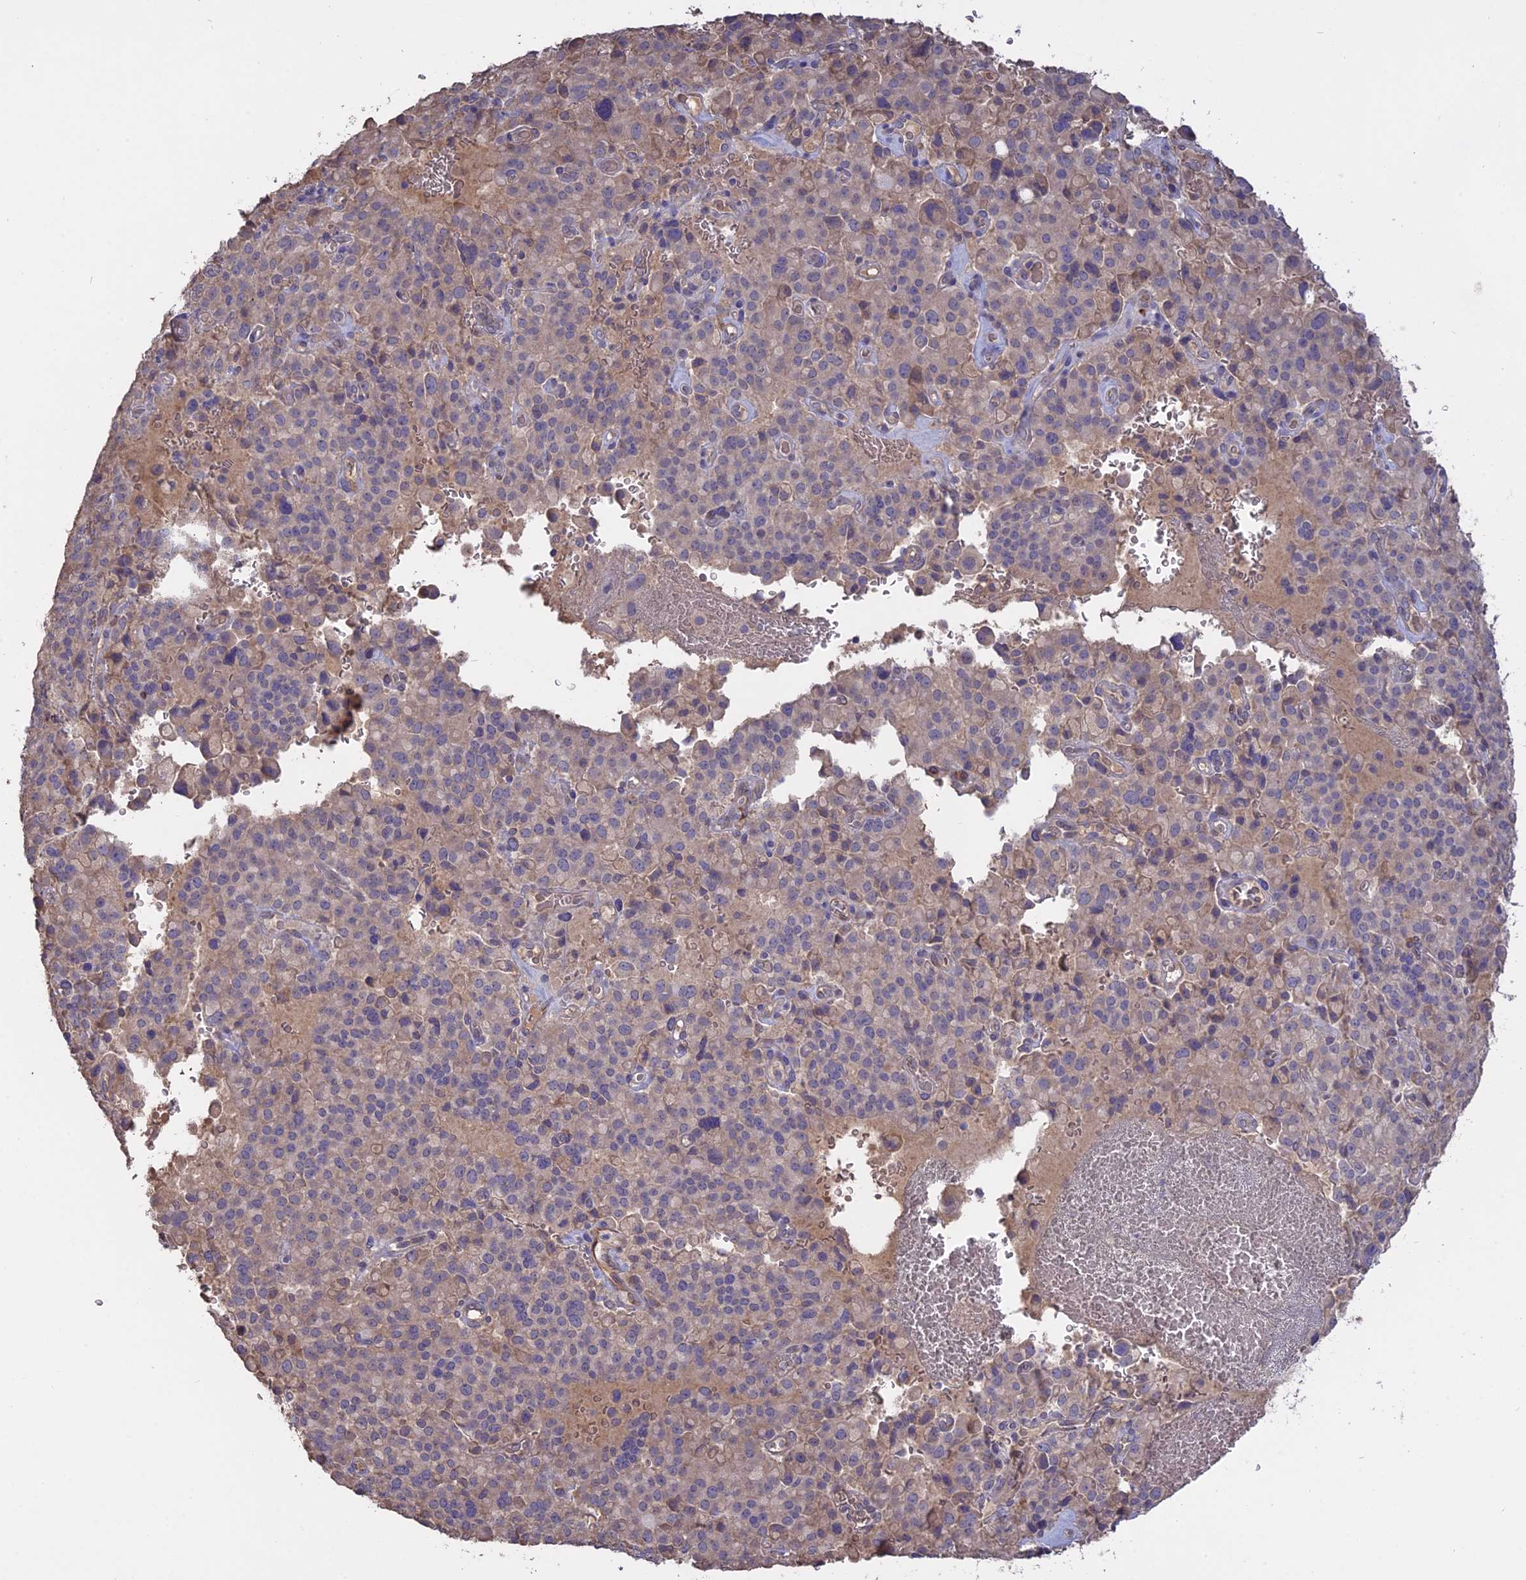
{"staining": {"intensity": "negative", "quantity": "none", "location": "none"}, "tissue": "pancreatic cancer", "cell_type": "Tumor cells", "image_type": "cancer", "snomed": [{"axis": "morphology", "description": "Adenocarcinoma, NOS"}, {"axis": "topography", "description": "Pancreas"}], "caption": "The immunohistochemistry histopathology image has no significant staining in tumor cells of adenocarcinoma (pancreatic) tissue.", "gene": "PPIC", "patient": {"sex": "male", "age": 65}}